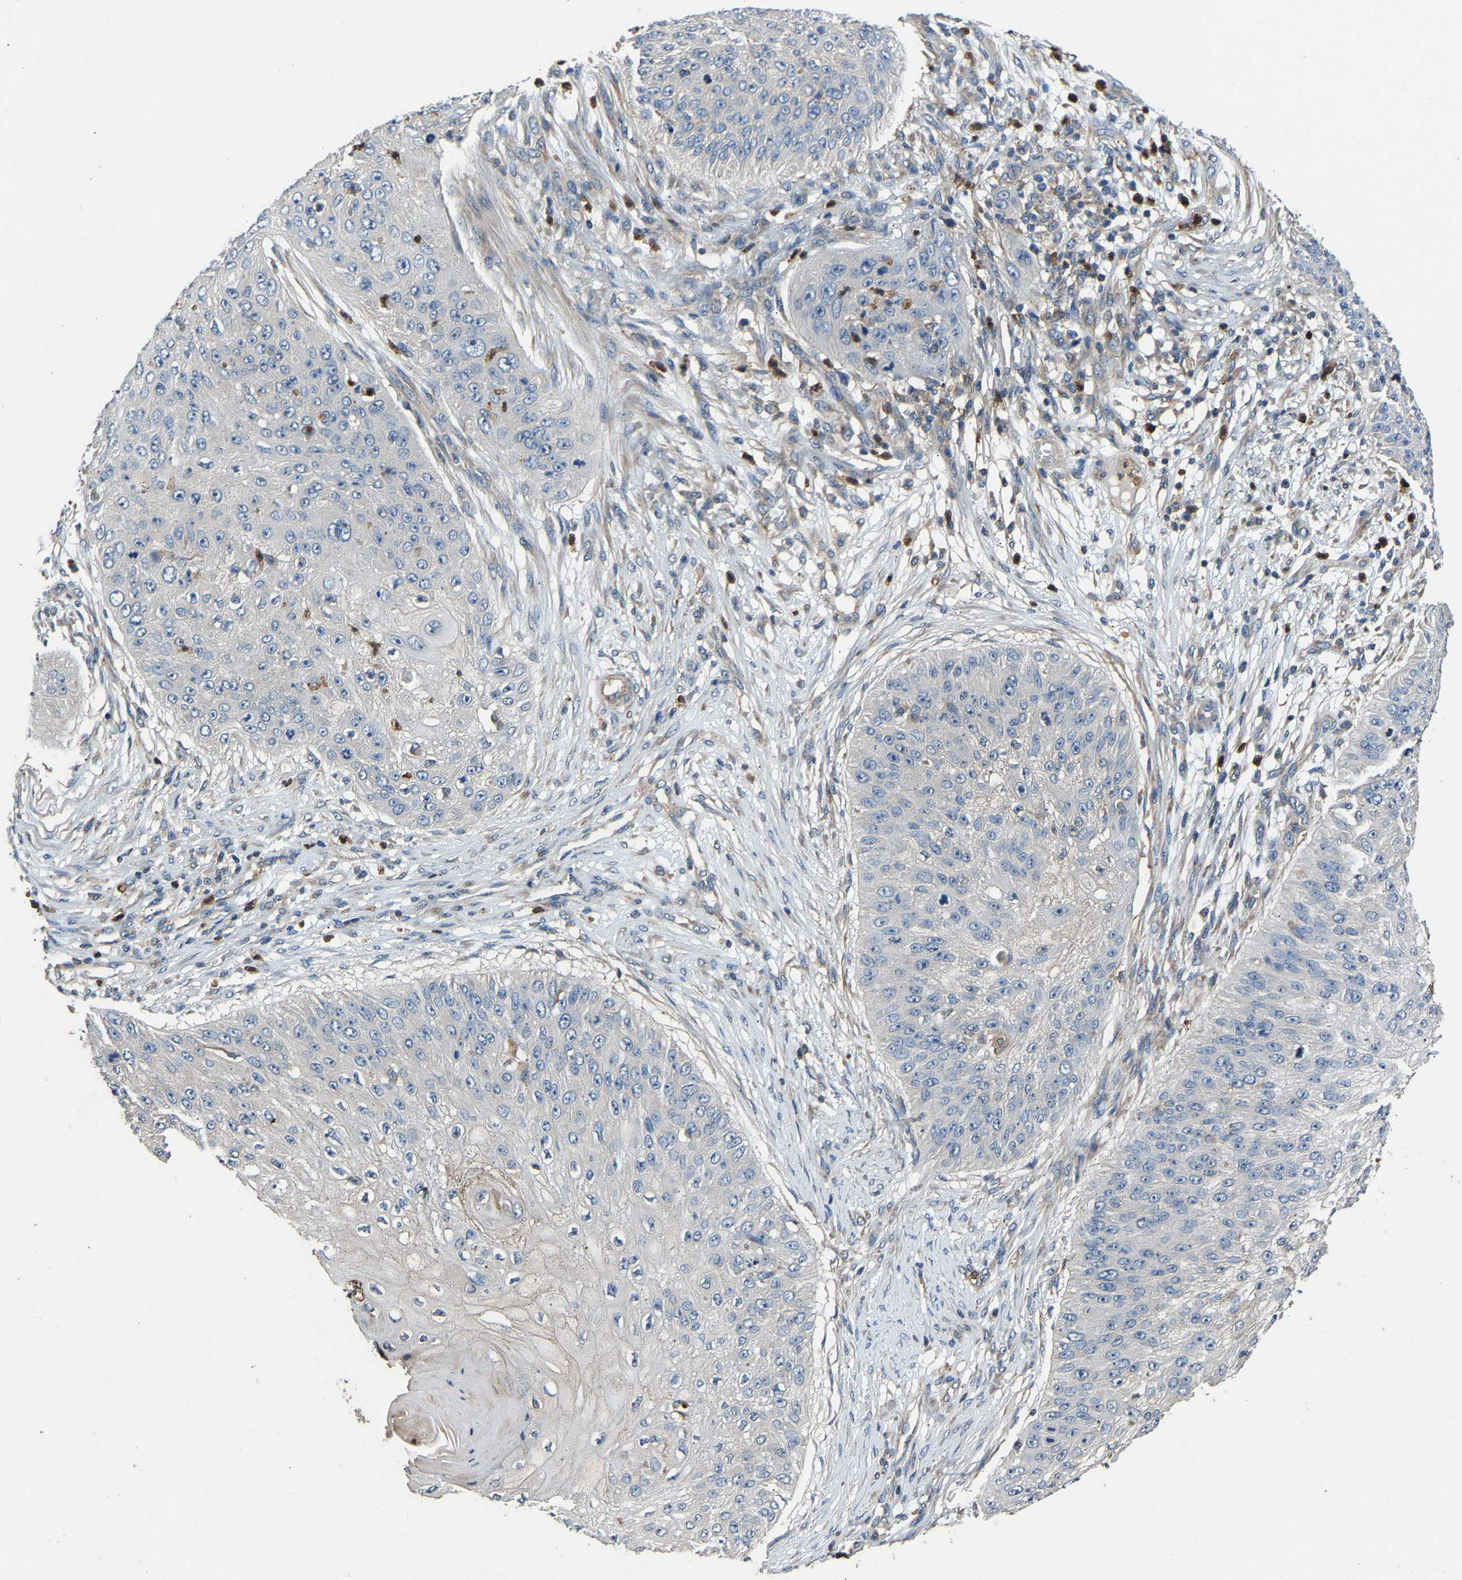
{"staining": {"intensity": "negative", "quantity": "none", "location": "none"}, "tissue": "skin cancer", "cell_type": "Tumor cells", "image_type": "cancer", "snomed": [{"axis": "morphology", "description": "Squamous cell carcinoma, NOS"}, {"axis": "topography", "description": "Skin"}], "caption": "This is a histopathology image of immunohistochemistry (IHC) staining of skin squamous cell carcinoma, which shows no staining in tumor cells. (Brightfield microscopy of DAB (3,3'-diaminobenzidine) immunohistochemistry at high magnification).", "gene": "PPID", "patient": {"sex": "female", "age": 80}}